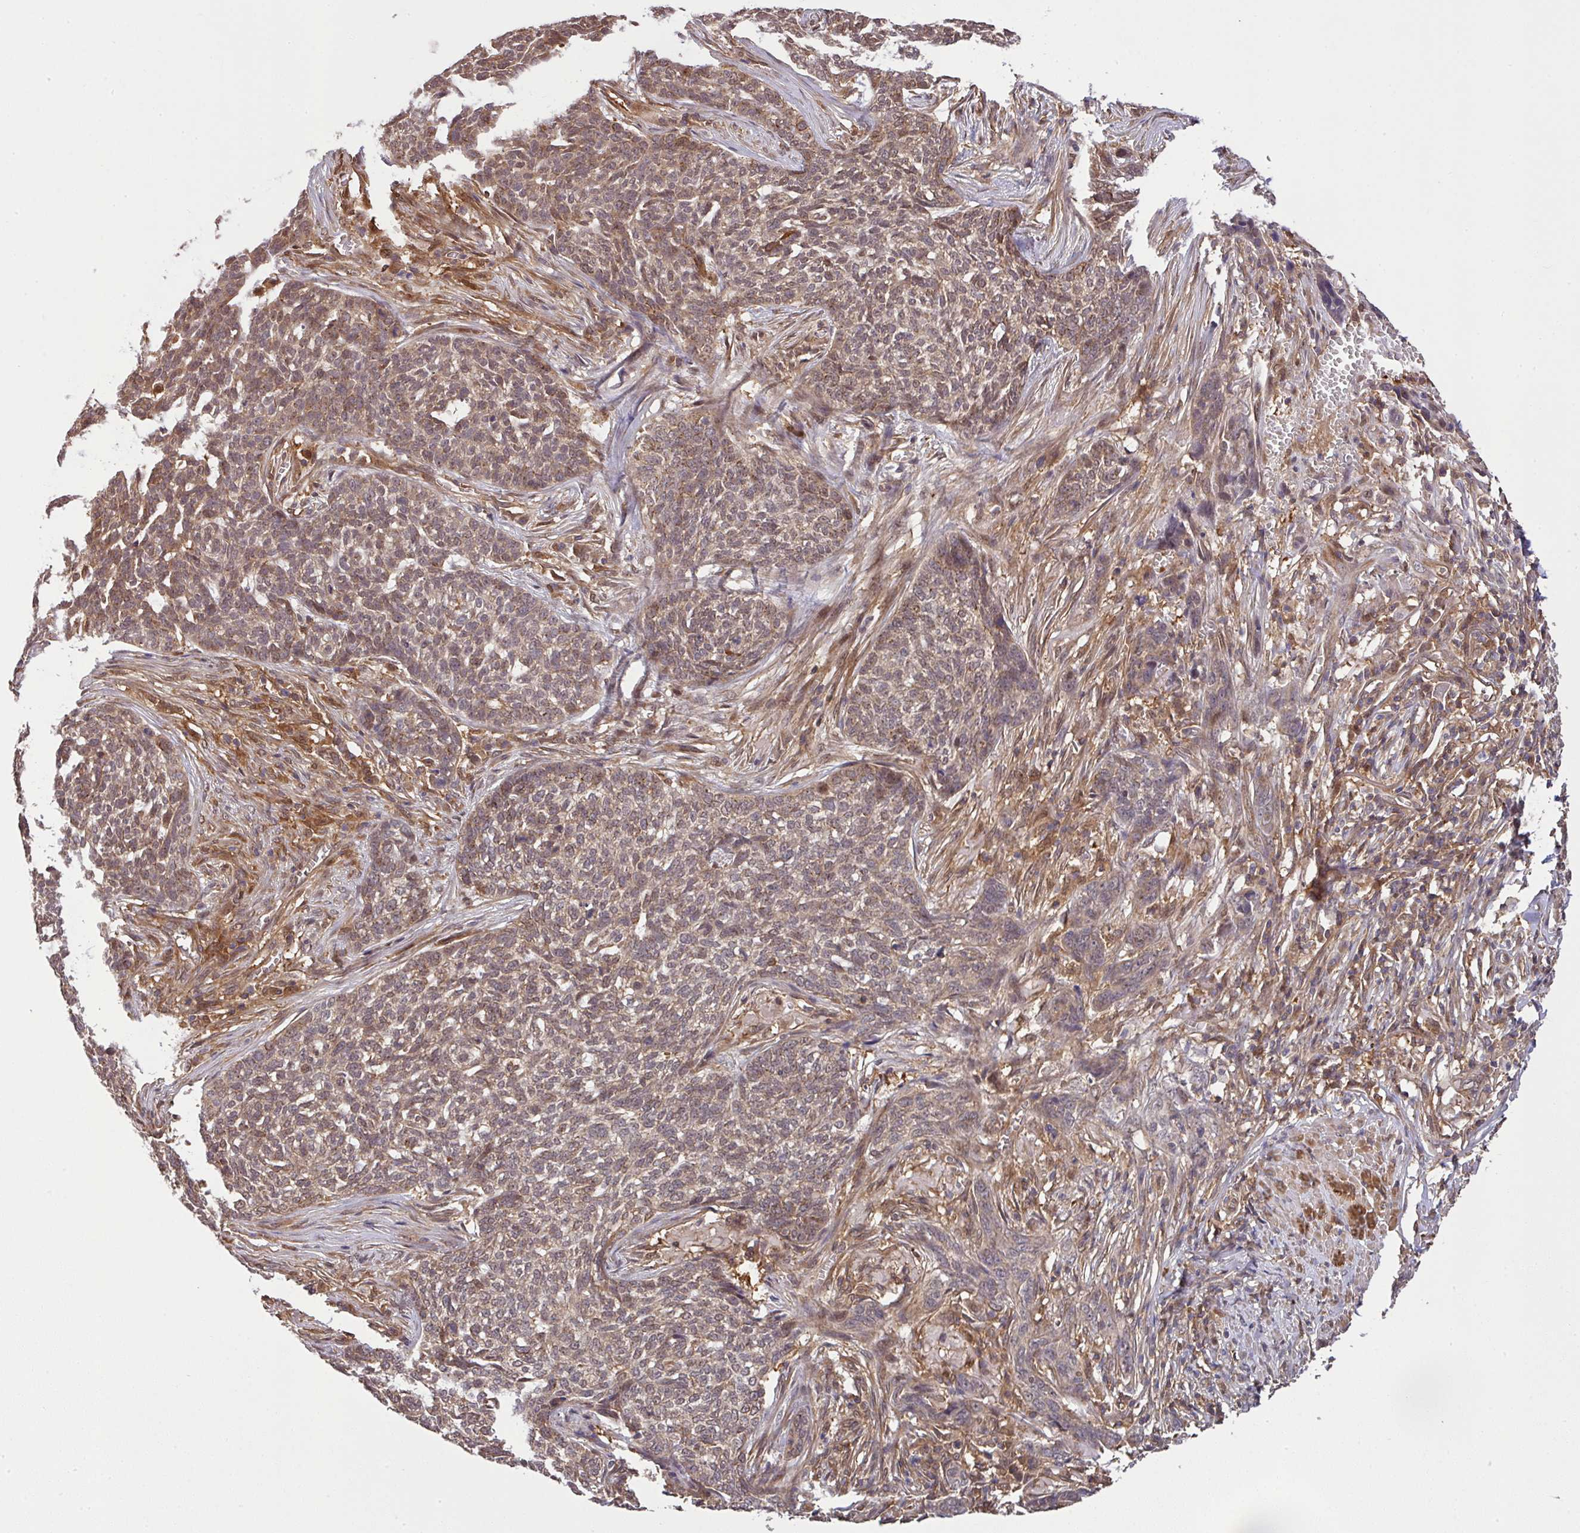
{"staining": {"intensity": "weak", "quantity": "25%-75%", "location": "nuclear"}, "tissue": "skin cancer", "cell_type": "Tumor cells", "image_type": "cancer", "snomed": [{"axis": "morphology", "description": "Basal cell carcinoma"}, {"axis": "topography", "description": "Skin"}], "caption": "Immunohistochemistry histopathology image of neoplastic tissue: human skin basal cell carcinoma stained using immunohistochemistry reveals low levels of weak protein expression localized specifically in the nuclear of tumor cells, appearing as a nuclear brown color.", "gene": "ARPIN", "patient": {"sex": "male", "age": 85}}